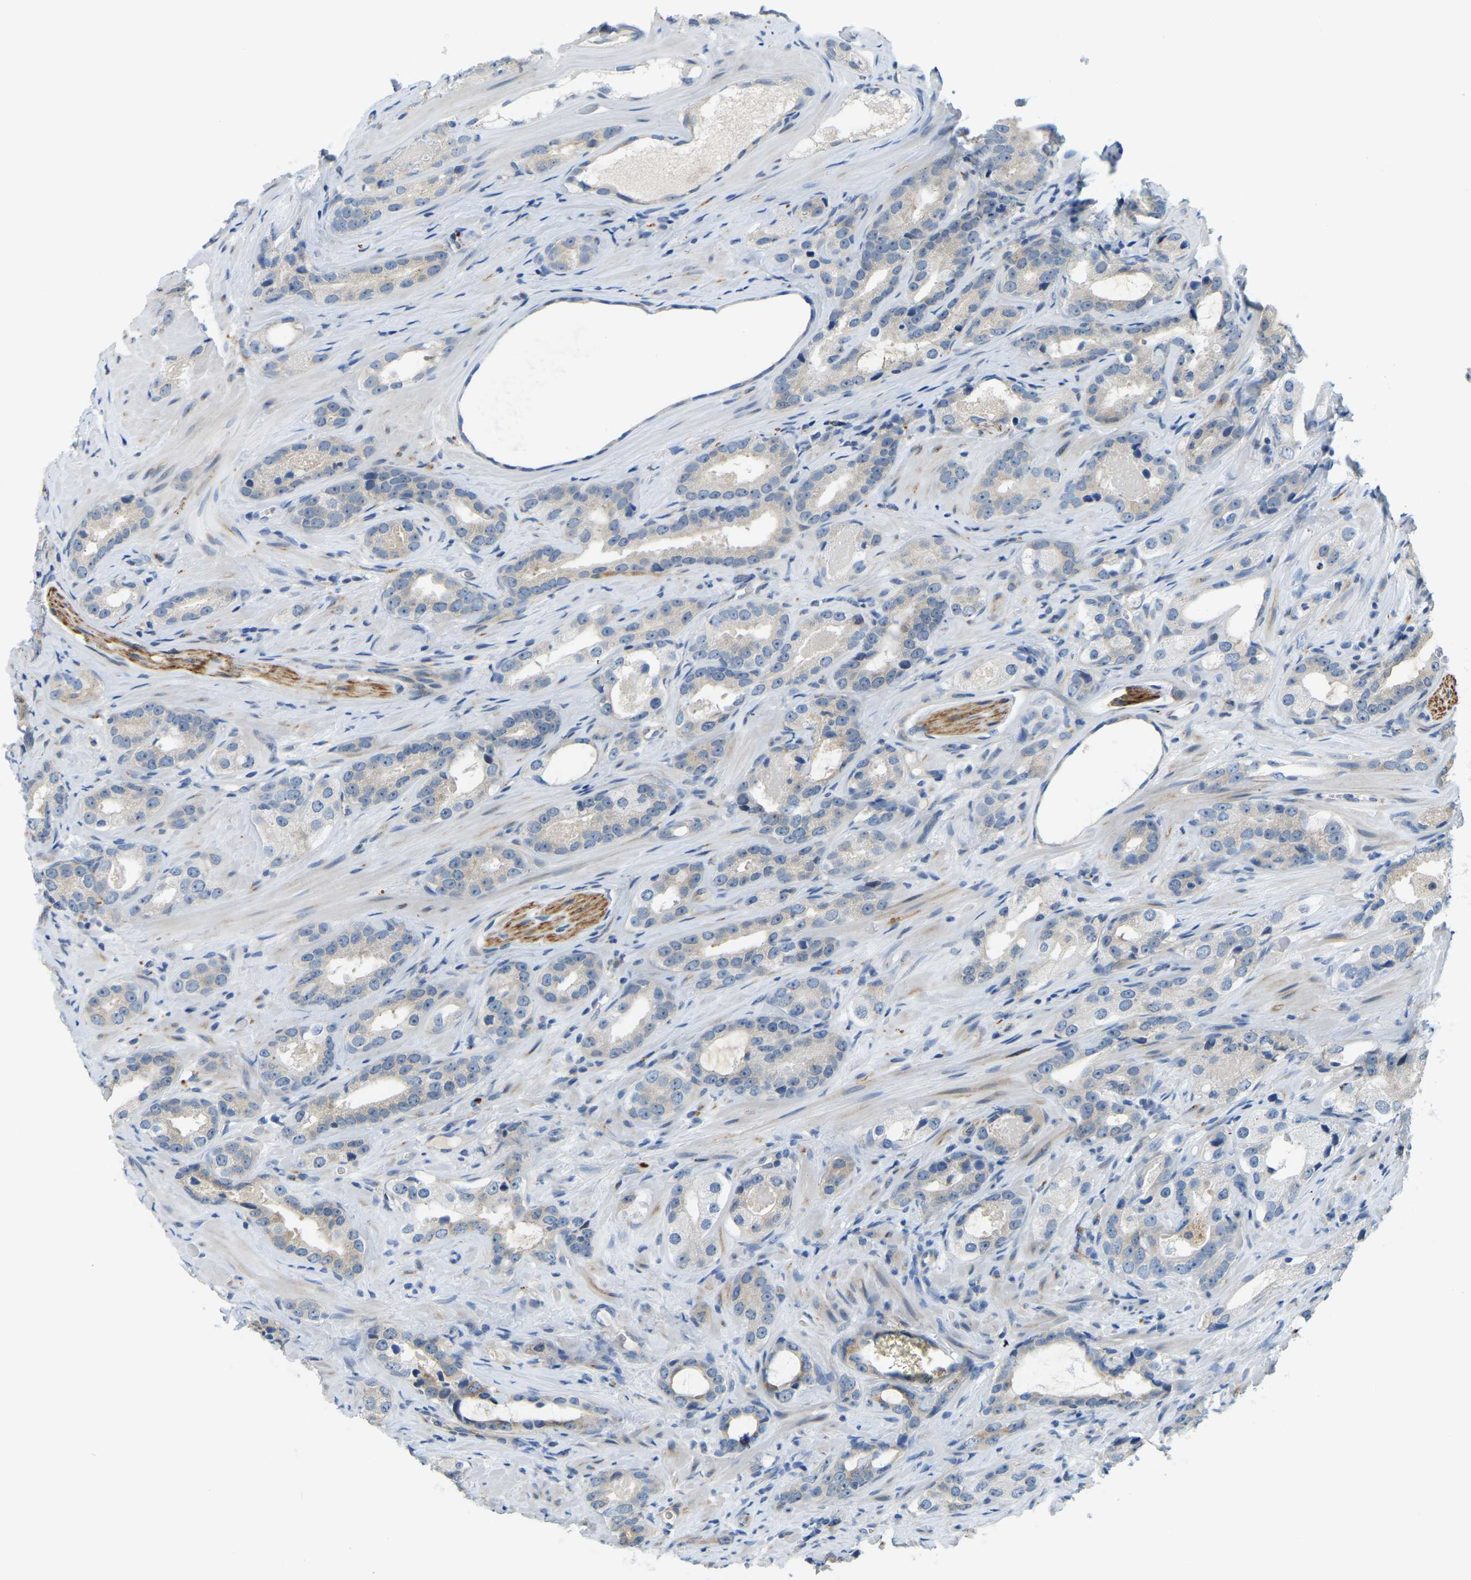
{"staining": {"intensity": "negative", "quantity": "none", "location": "none"}, "tissue": "prostate cancer", "cell_type": "Tumor cells", "image_type": "cancer", "snomed": [{"axis": "morphology", "description": "Adenocarcinoma, High grade"}, {"axis": "topography", "description": "Prostate"}], "caption": "An IHC micrograph of prostate cancer is shown. There is no staining in tumor cells of prostate cancer.", "gene": "NME8", "patient": {"sex": "male", "age": 63}}